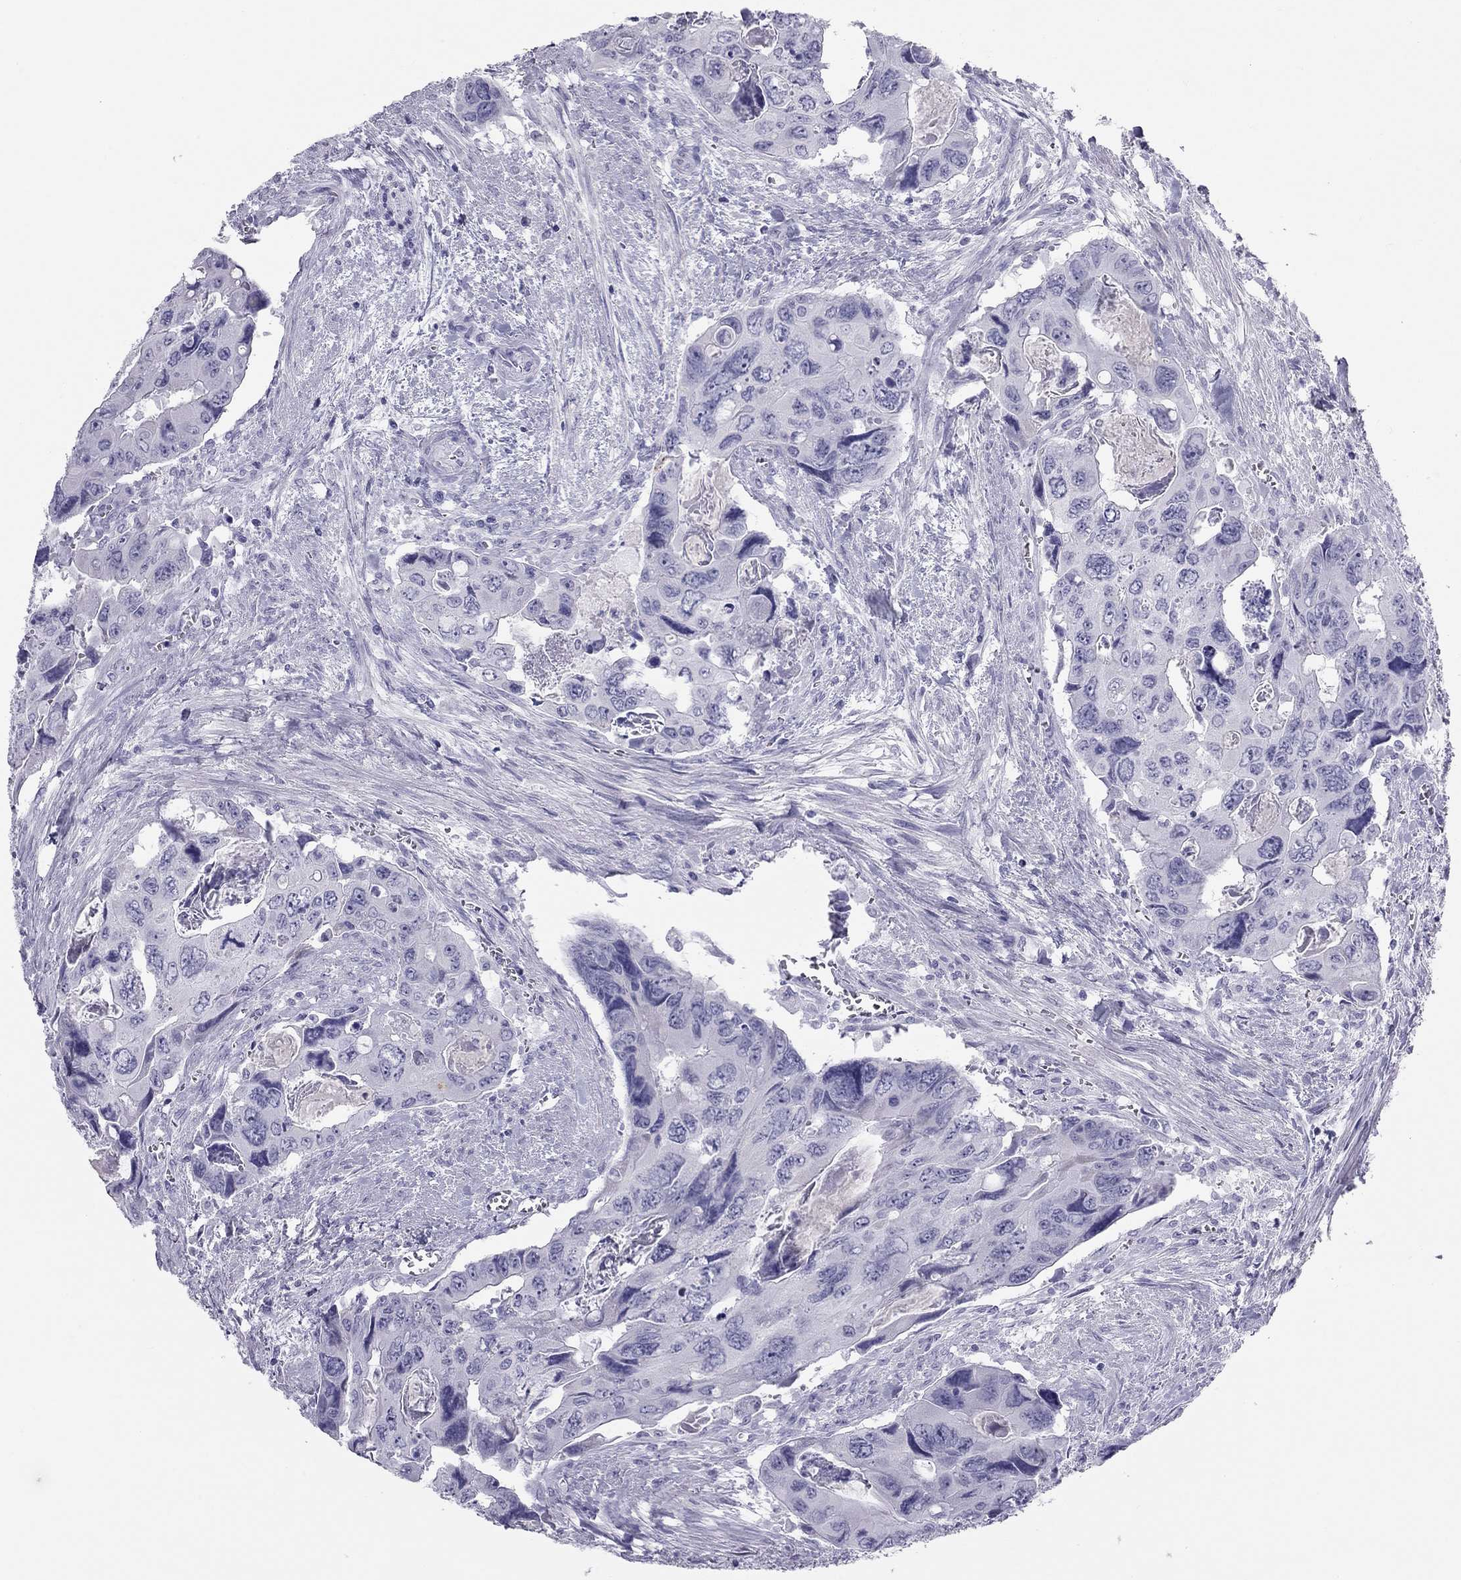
{"staining": {"intensity": "negative", "quantity": "none", "location": "none"}, "tissue": "colorectal cancer", "cell_type": "Tumor cells", "image_type": "cancer", "snomed": [{"axis": "morphology", "description": "Adenocarcinoma, NOS"}, {"axis": "topography", "description": "Rectum"}], "caption": "Tumor cells show no significant protein staining in colorectal cancer.", "gene": "TRPM3", "patient": {"sex": "male", "age": 62}}